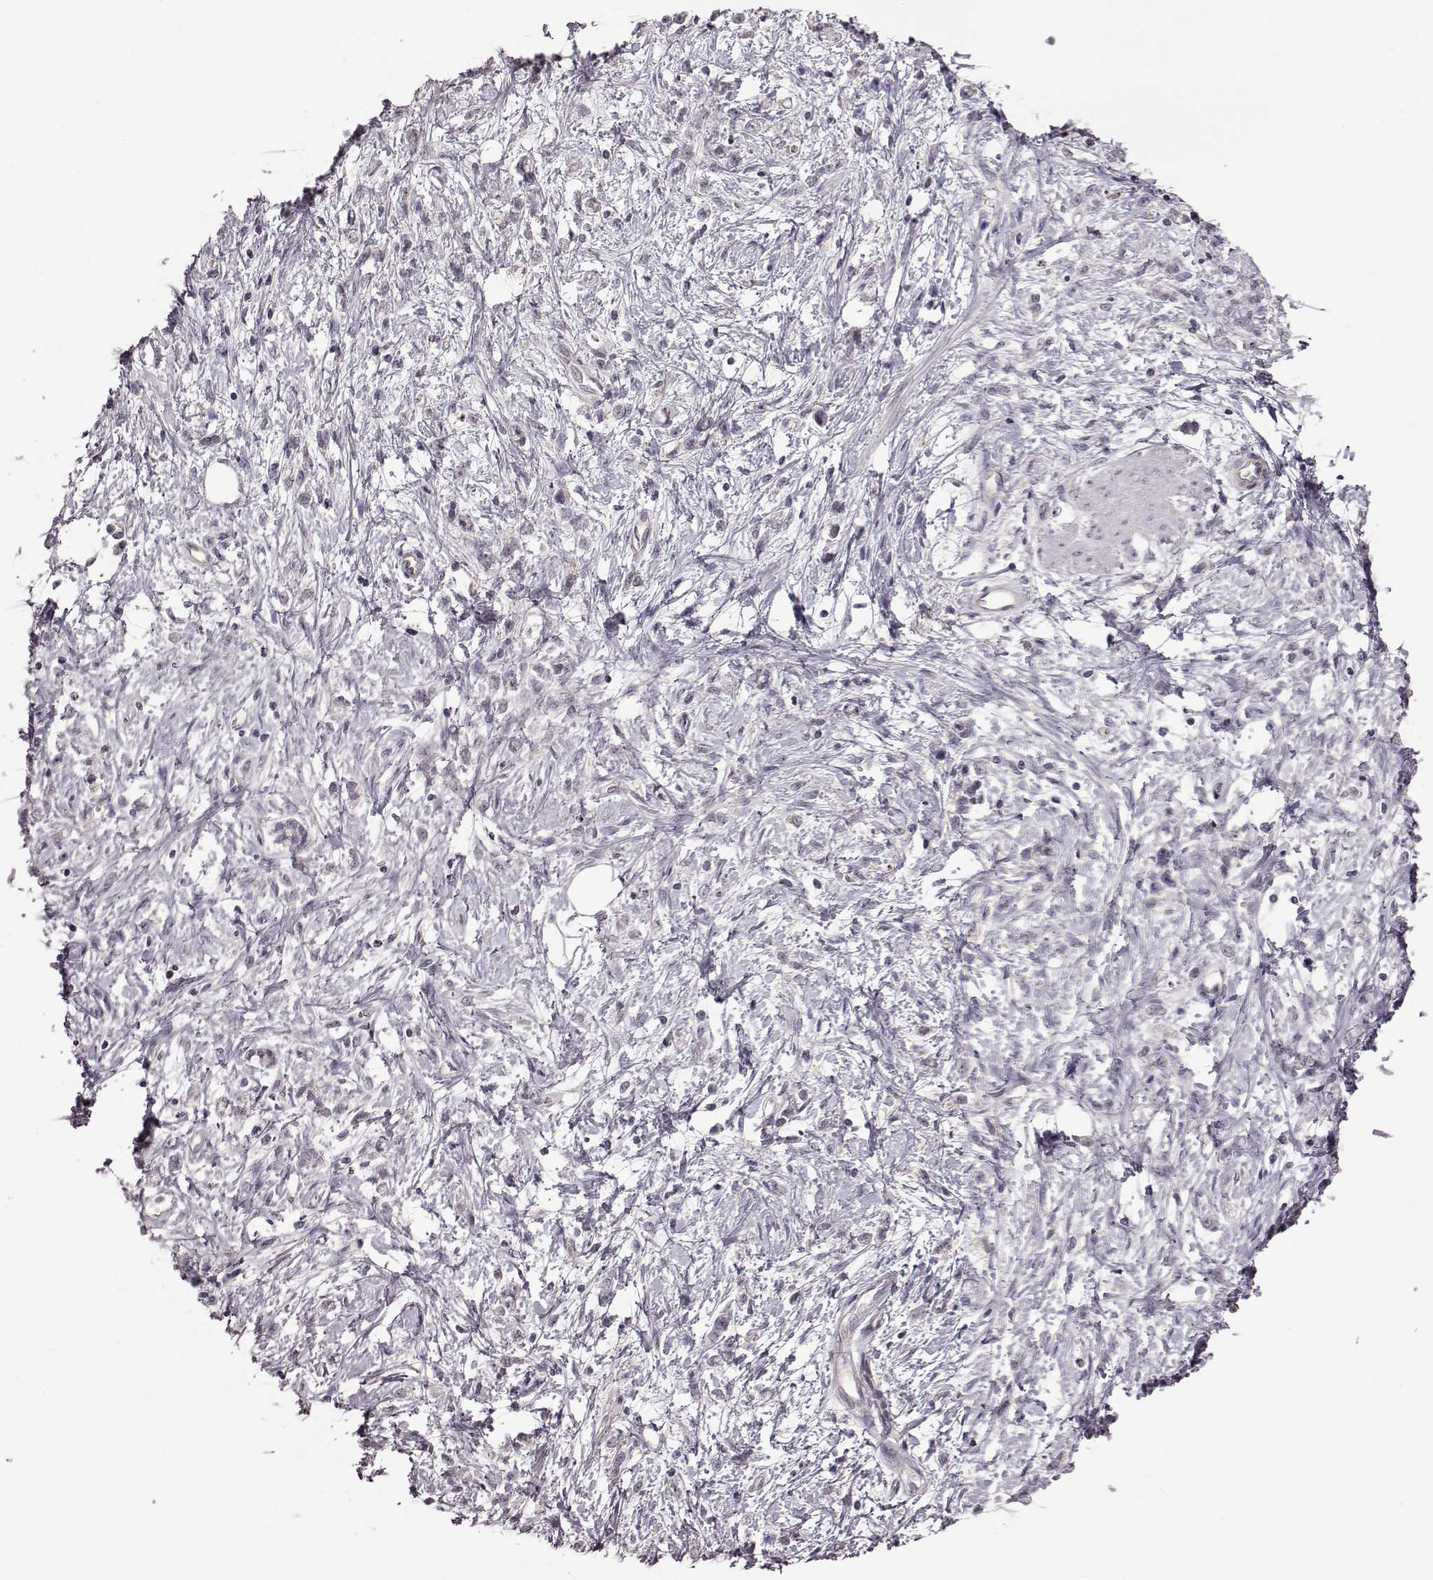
{"staining": {"intensity": "negative", "quantity": "none", "location": "none"}, "tissue": "stomach cancer", "cell_type": "Tumor cells", "image_type": "cancer", "snomed": [{"axis": "morphology", "description": "Adenocarcinoma, NOS"}, {"axis": "topography", "description": "Stomach"}], "caption": "IHC micrograph of stomach cancer stained for a protein (brown), which demonstrates no expression in tumor cells.", "gene": "GAL", "patient": {"sex": "female", "age": 60}}